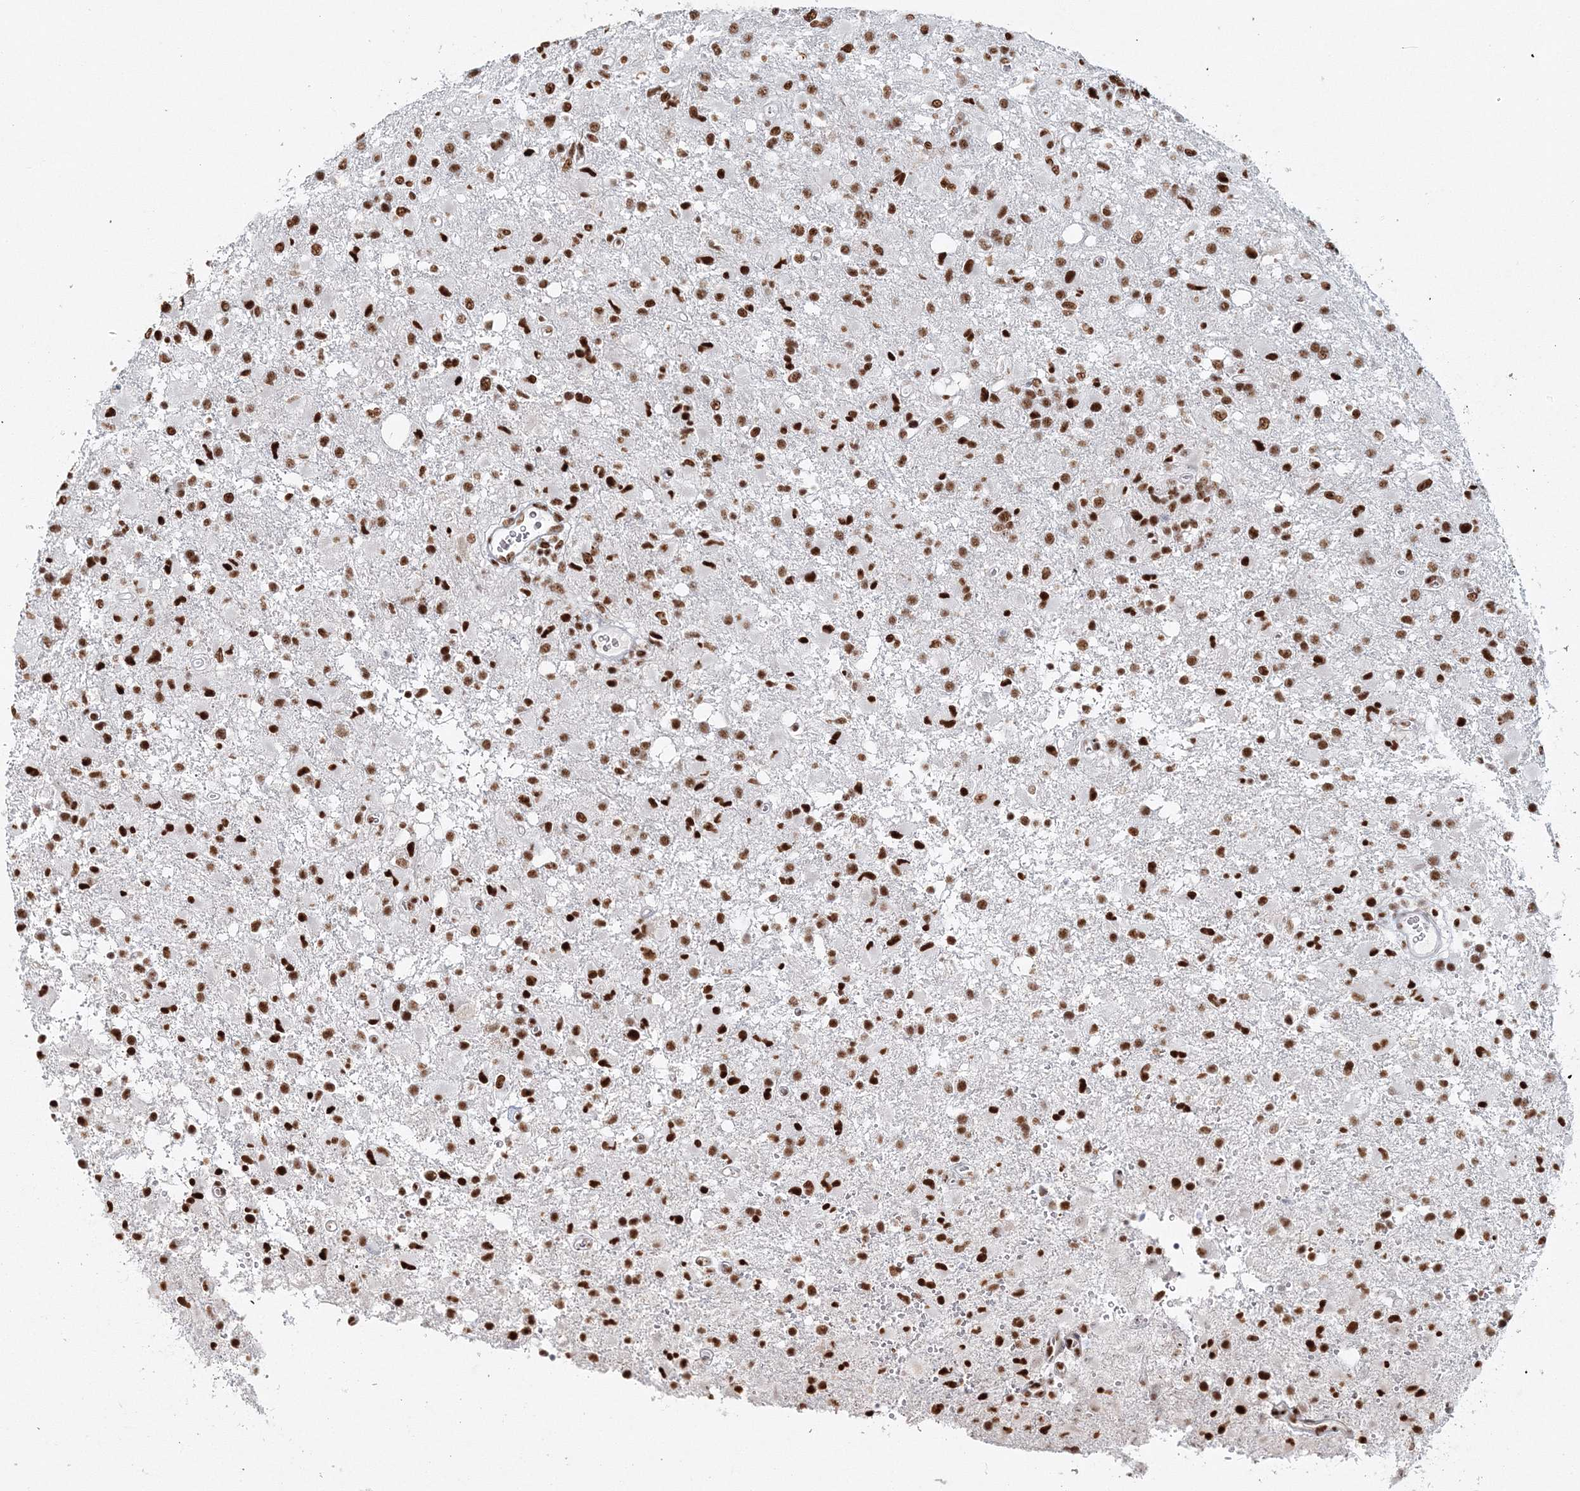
{"staining": {"intensity": "strong", "quantity": ">75%", "location": "nuclear"}, "tissue": "glioma", "cell_type": "Tumor cells", "image_type": "cancer", "snomed": [{"axis": "morphology", "description": "Glioma, malignant, High grade"}, {"axis": "topography", "description": "Brain"}], "caption": "Malignant high-grade glioma was stained to show a protein in brown. There is high levels of strong nuclear positivity in about >75% of tumor cells.", "gene": "QRICH1", "patient": {"sex": "female", "age": 57}}